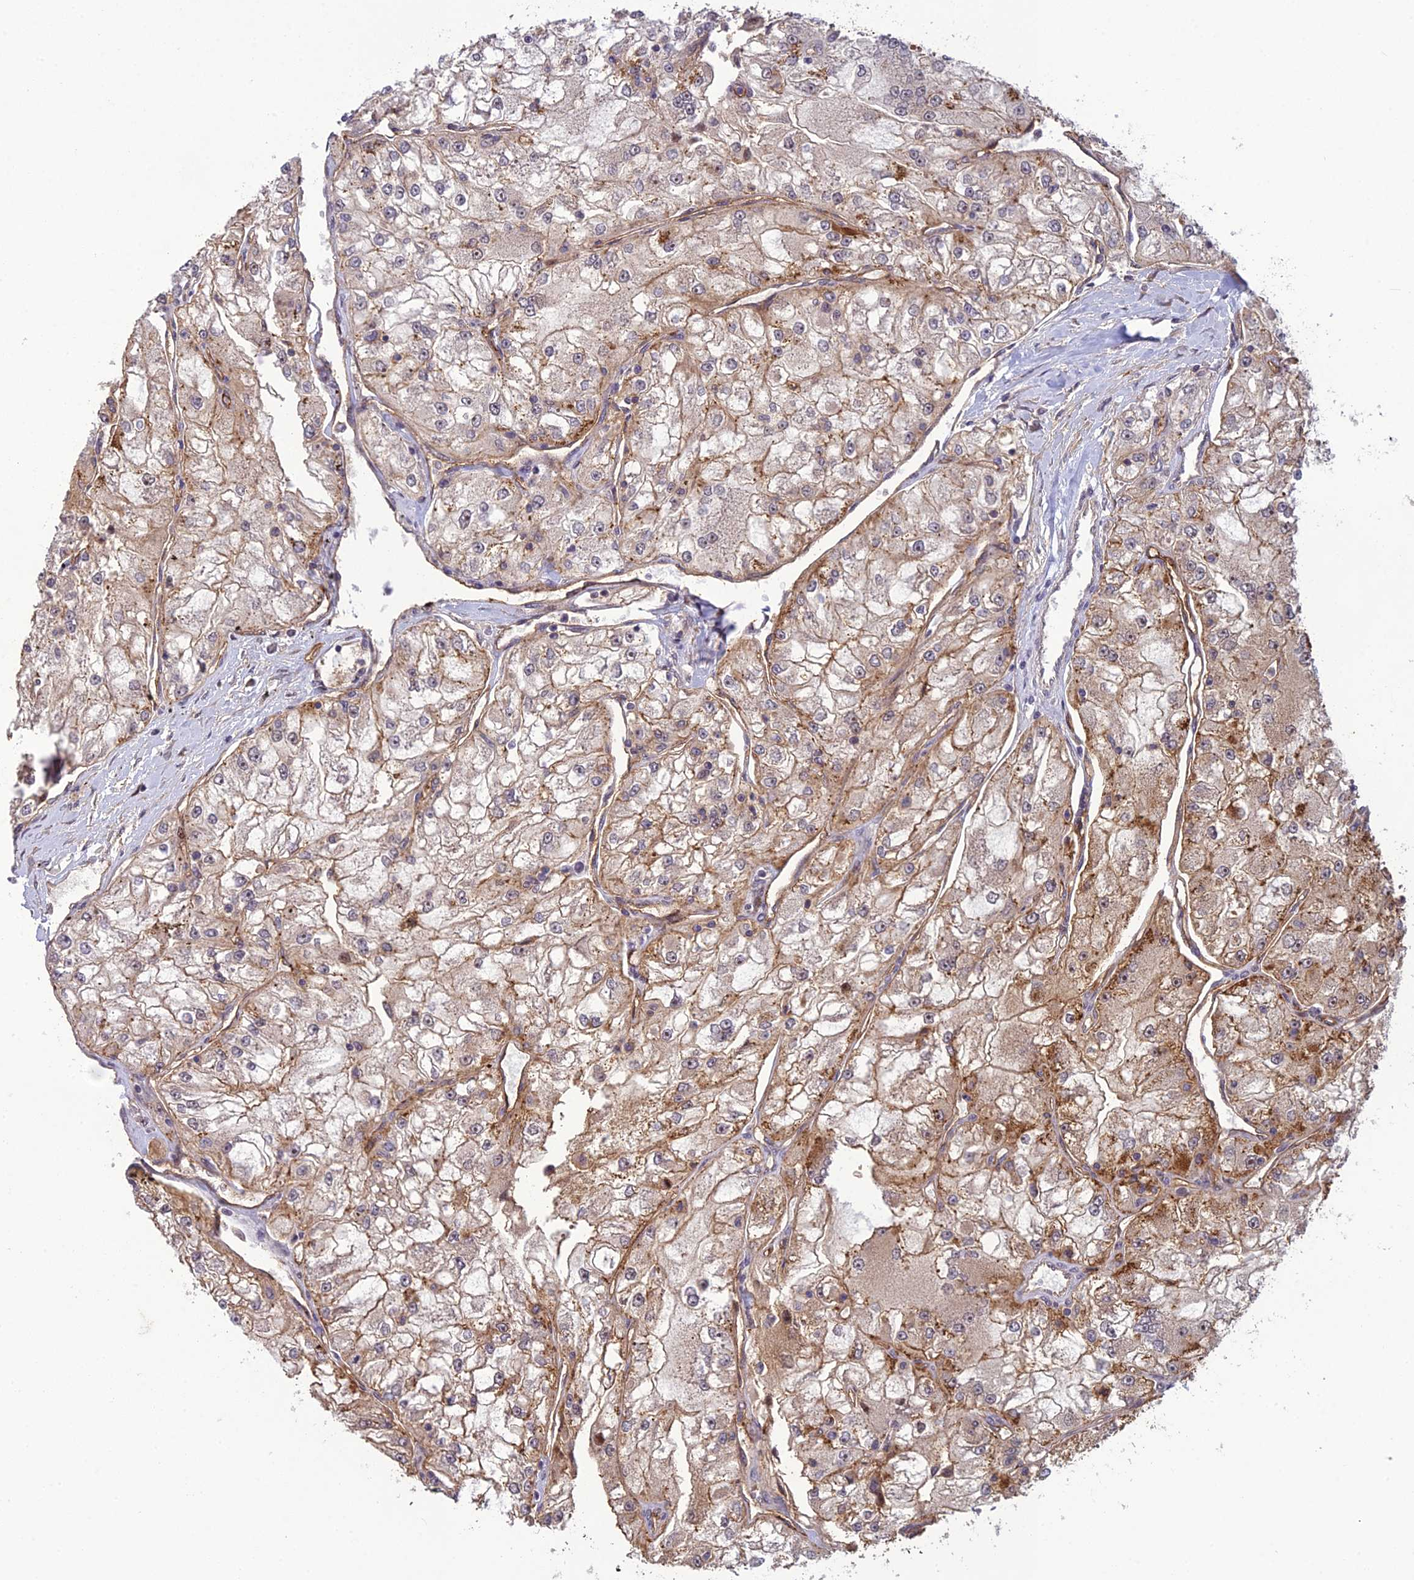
{"staining": {"intensity": "moderate", "quantity": ">75%", "location": "cytoplasmic/membranous,nuclear"}, "tissue": "renal cancer", "cell_type": "Tumor cells", "image_type": "cancer", "snomed": [{"axis": "morphology", "description": "Adenocarcinoma, NOS"}, {"axis": "topography", "description": "Kidney"}], "caption": "The photomicrograph demonstrates a brown stain indicating the presence of a protein in the cytoplasmic/membranous and nuclear of tumor cells in renal adenocarcinoma. (brown staining indicates protein expression, while blue staining denotes nuclei).", "gene": "RANBP3", "patient": {"sex": "female", "age": 72}}